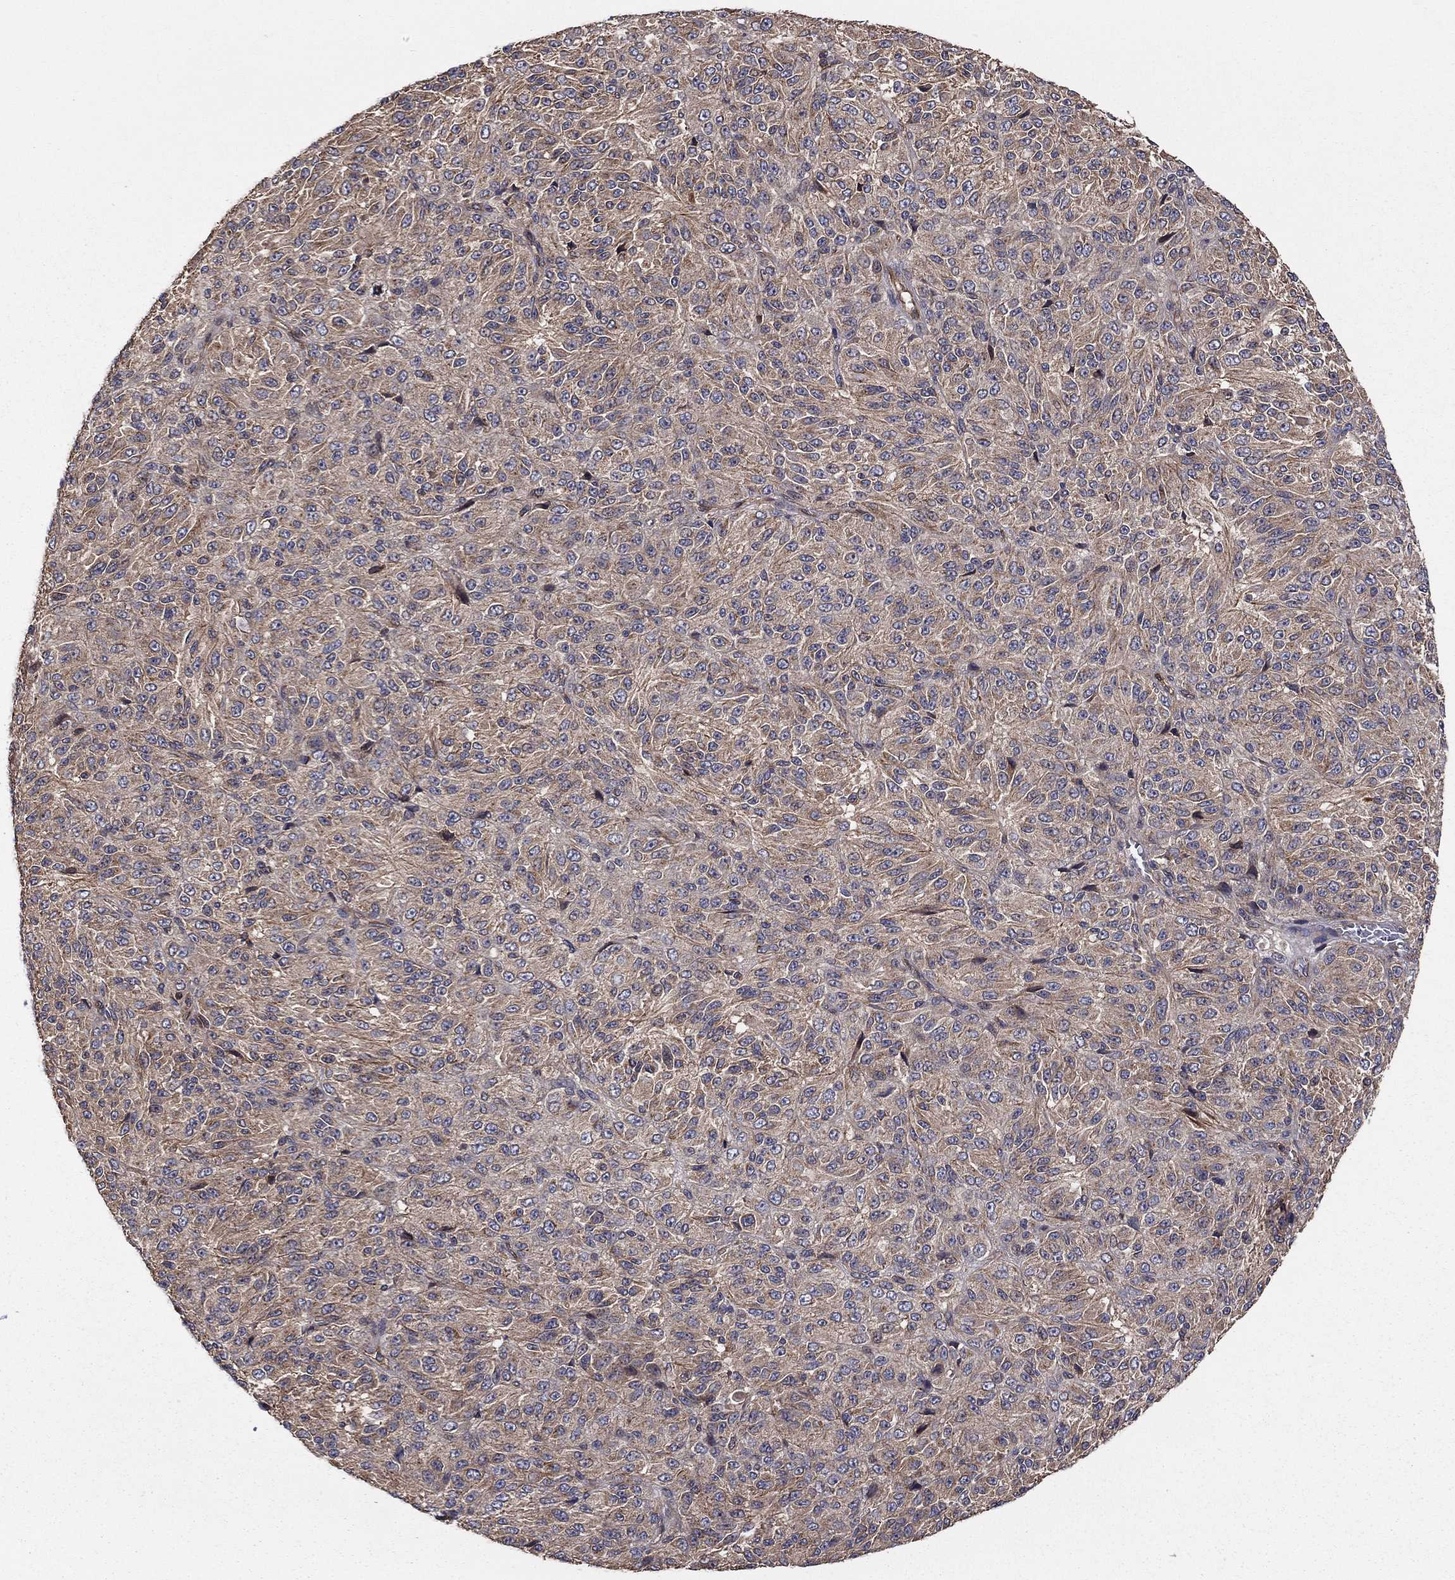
{"staining": {"intensity": "weak", "quantity": "25%-75%", "location": "cytoplasmic/membranous"}, "tissue": "melanoma", "cell_type": "Tumor cells", "image_type": "cancer", "snomed": [{"axis": "morphology", "description": "Malignant melanoma, Metastatic site"}, {"axis": "topography", "description": "Brain"}], "caption": "Melanoma stained for a protein demonstrates weak cytoplasmic/membranous positivity in tumor cells.", "gene": "BMERB1", "patient": {"sex": "female", "age": 56}}